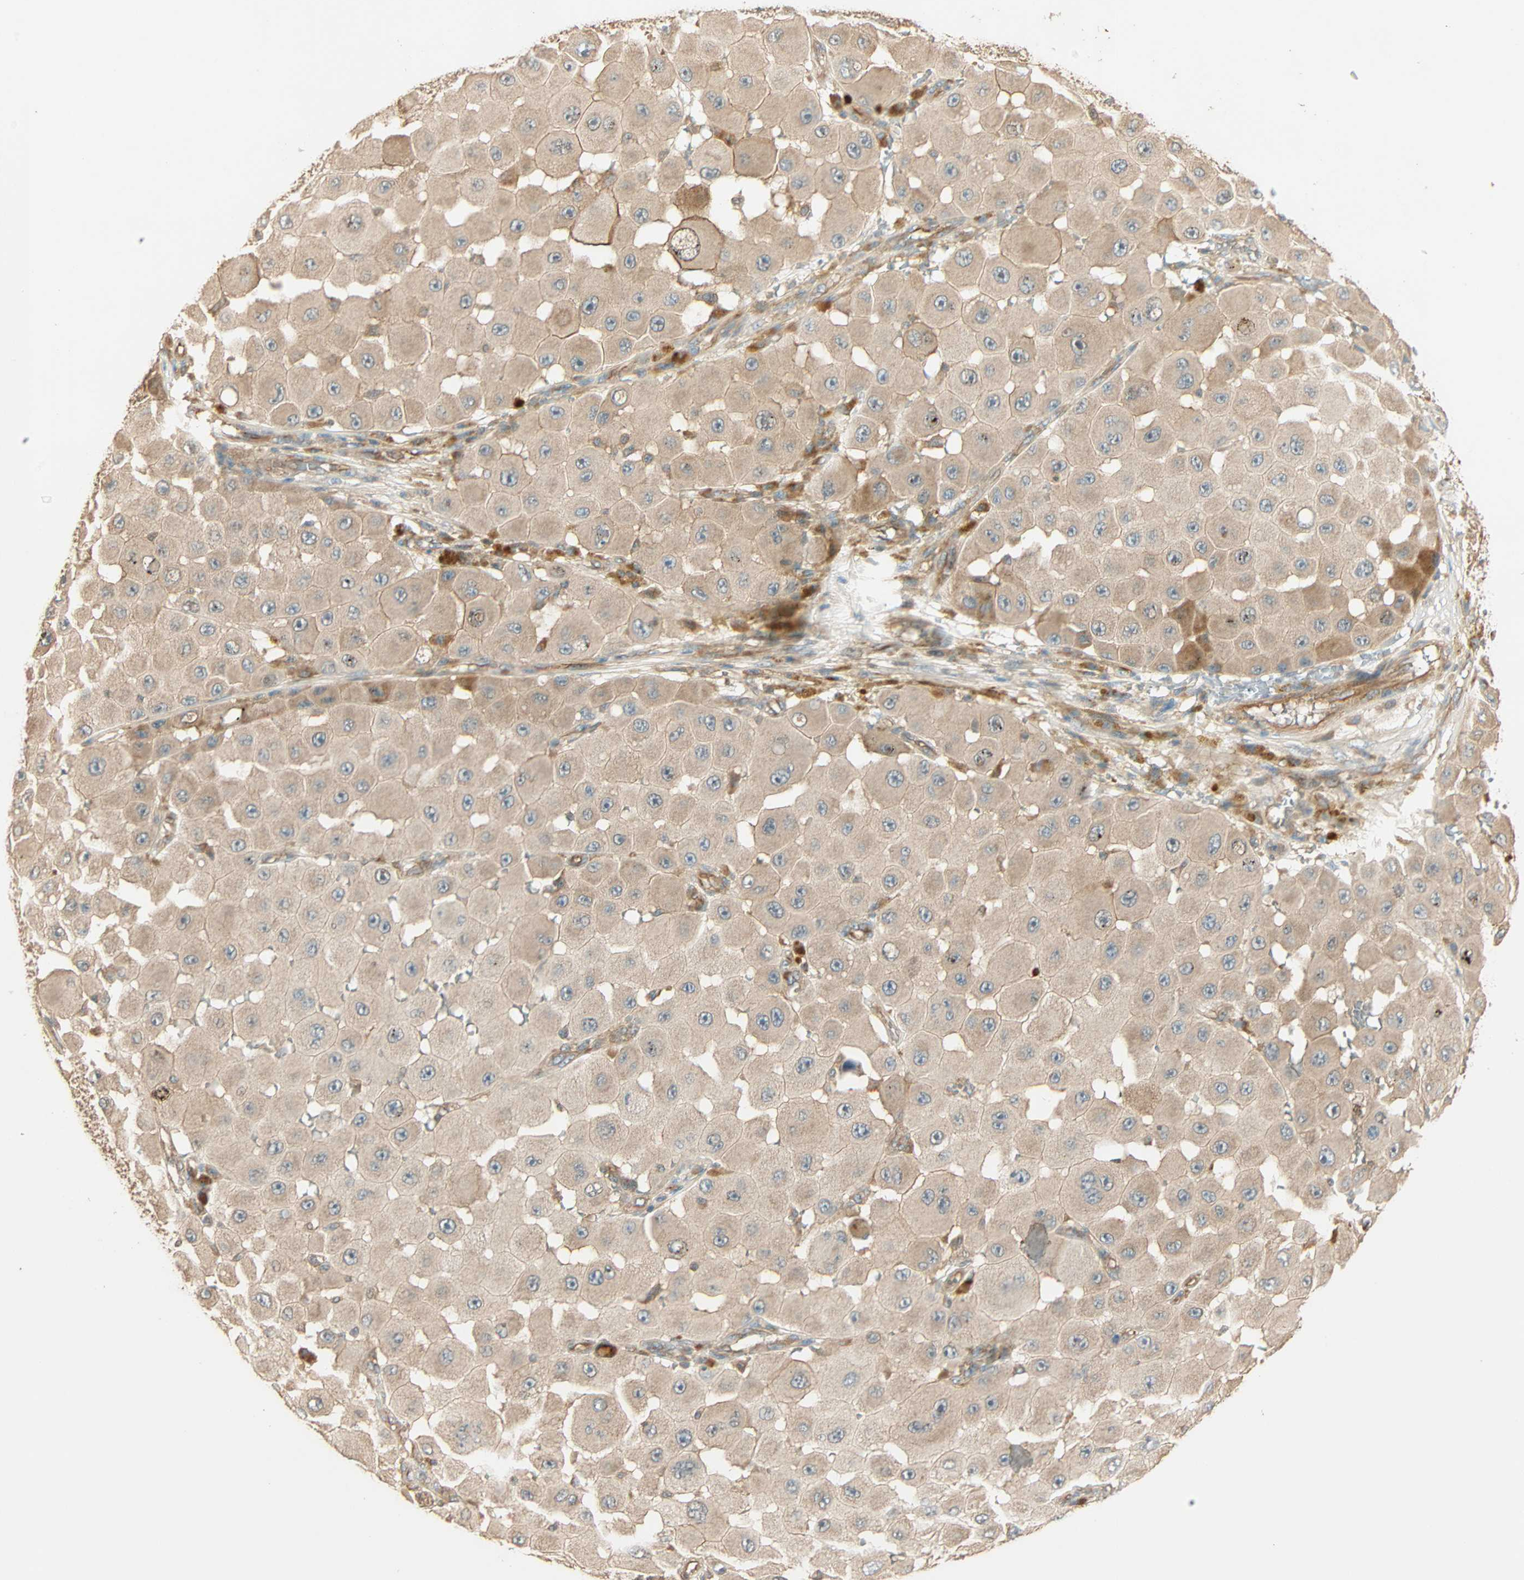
{"staining": {"intensity": "weak", "quantity": ">75%", "location": "cytoplasmic/membranous"}, "tissue": "melanoma", "cell_type": "Tumor cells", "image_type": "cancer", "snomed": [{"axis": "morphology", "description": "Malignant melanoma, NOS"}, {"axis": "topography", "description": "Skin"}], "caption": "Protein staining by immunohistochemistry exhibits weak cytoplasmic/membranous positivity in about >75% of tumor cells in malignant melanoma. The staining is performed using DAB (3,3'-diaminobenzidine) brown chromogen to label protein expression. The nuclei are counter-stained blue using hematoxylin.", "gene": "GALK1", "patient": {"sex": "female", "age": 81}}